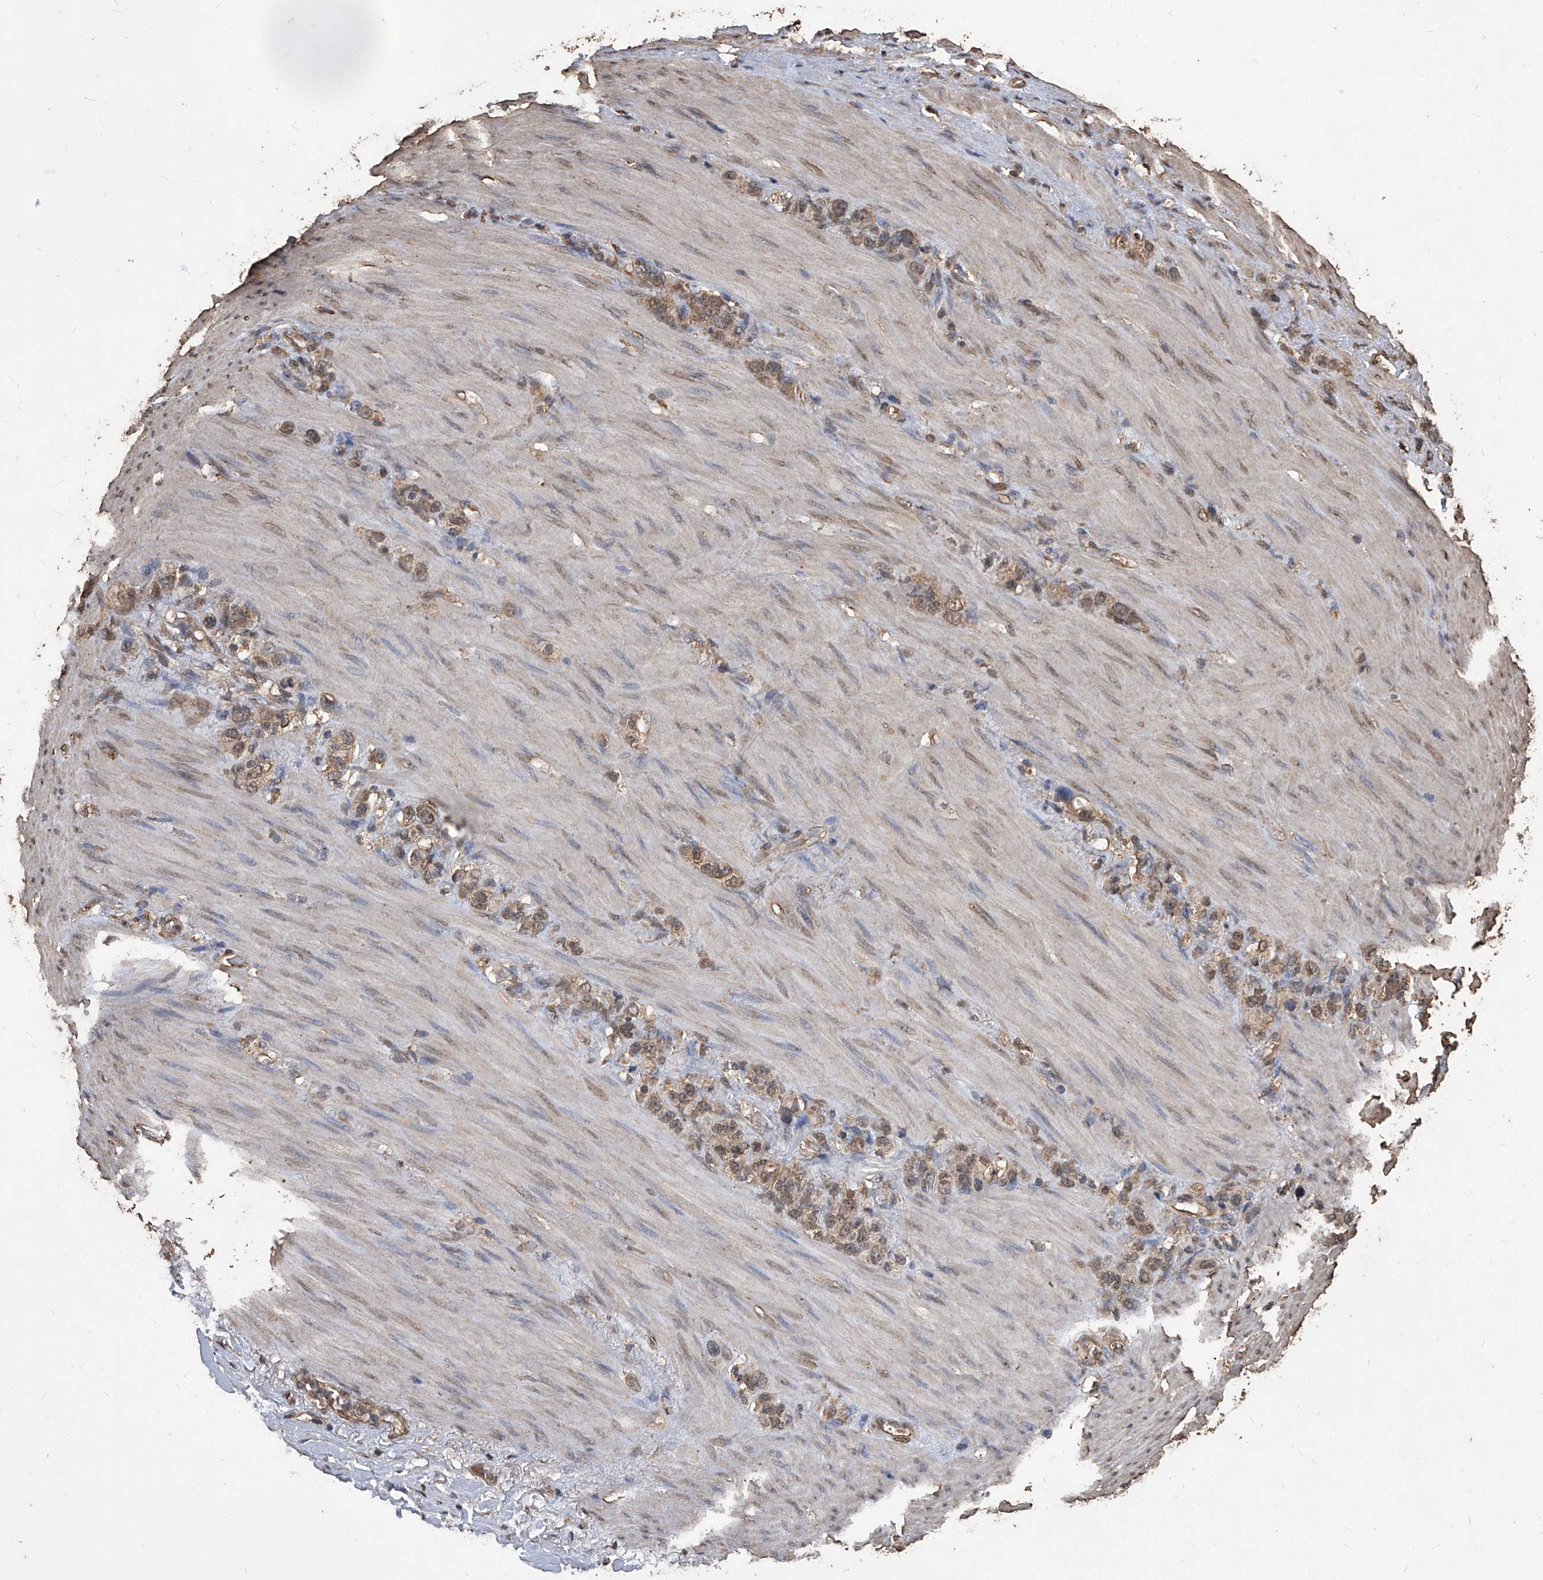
{"staining": {"intensity": "weak", "quantity": ">75%", "location": "cytoplasmic/membranous"}, "tissue": "stomach cancer", "cell_type": "Tumor cells", "image_type": "cancer", "snomed": [{"axis": "morphology", "description": "Normal tissue, NOS"}, {"axis": "morphology", "description": "Adenocarcinoma, NOS"}, {"axis": "morphology", "description": "Adenocarcinoma, High grade"}, {"axis": "topography", "description": "Stomach, upper"}, {"axis": "topography", "description": "Stomach"}], "caption": "Tumor cells display low levels of weak cytoplasmic/membranous positivity in about >75% of cells in adenocarcinoma (stomach).", "gene": "FBXL4", "patient": {"sex": "female", "age": 65}}